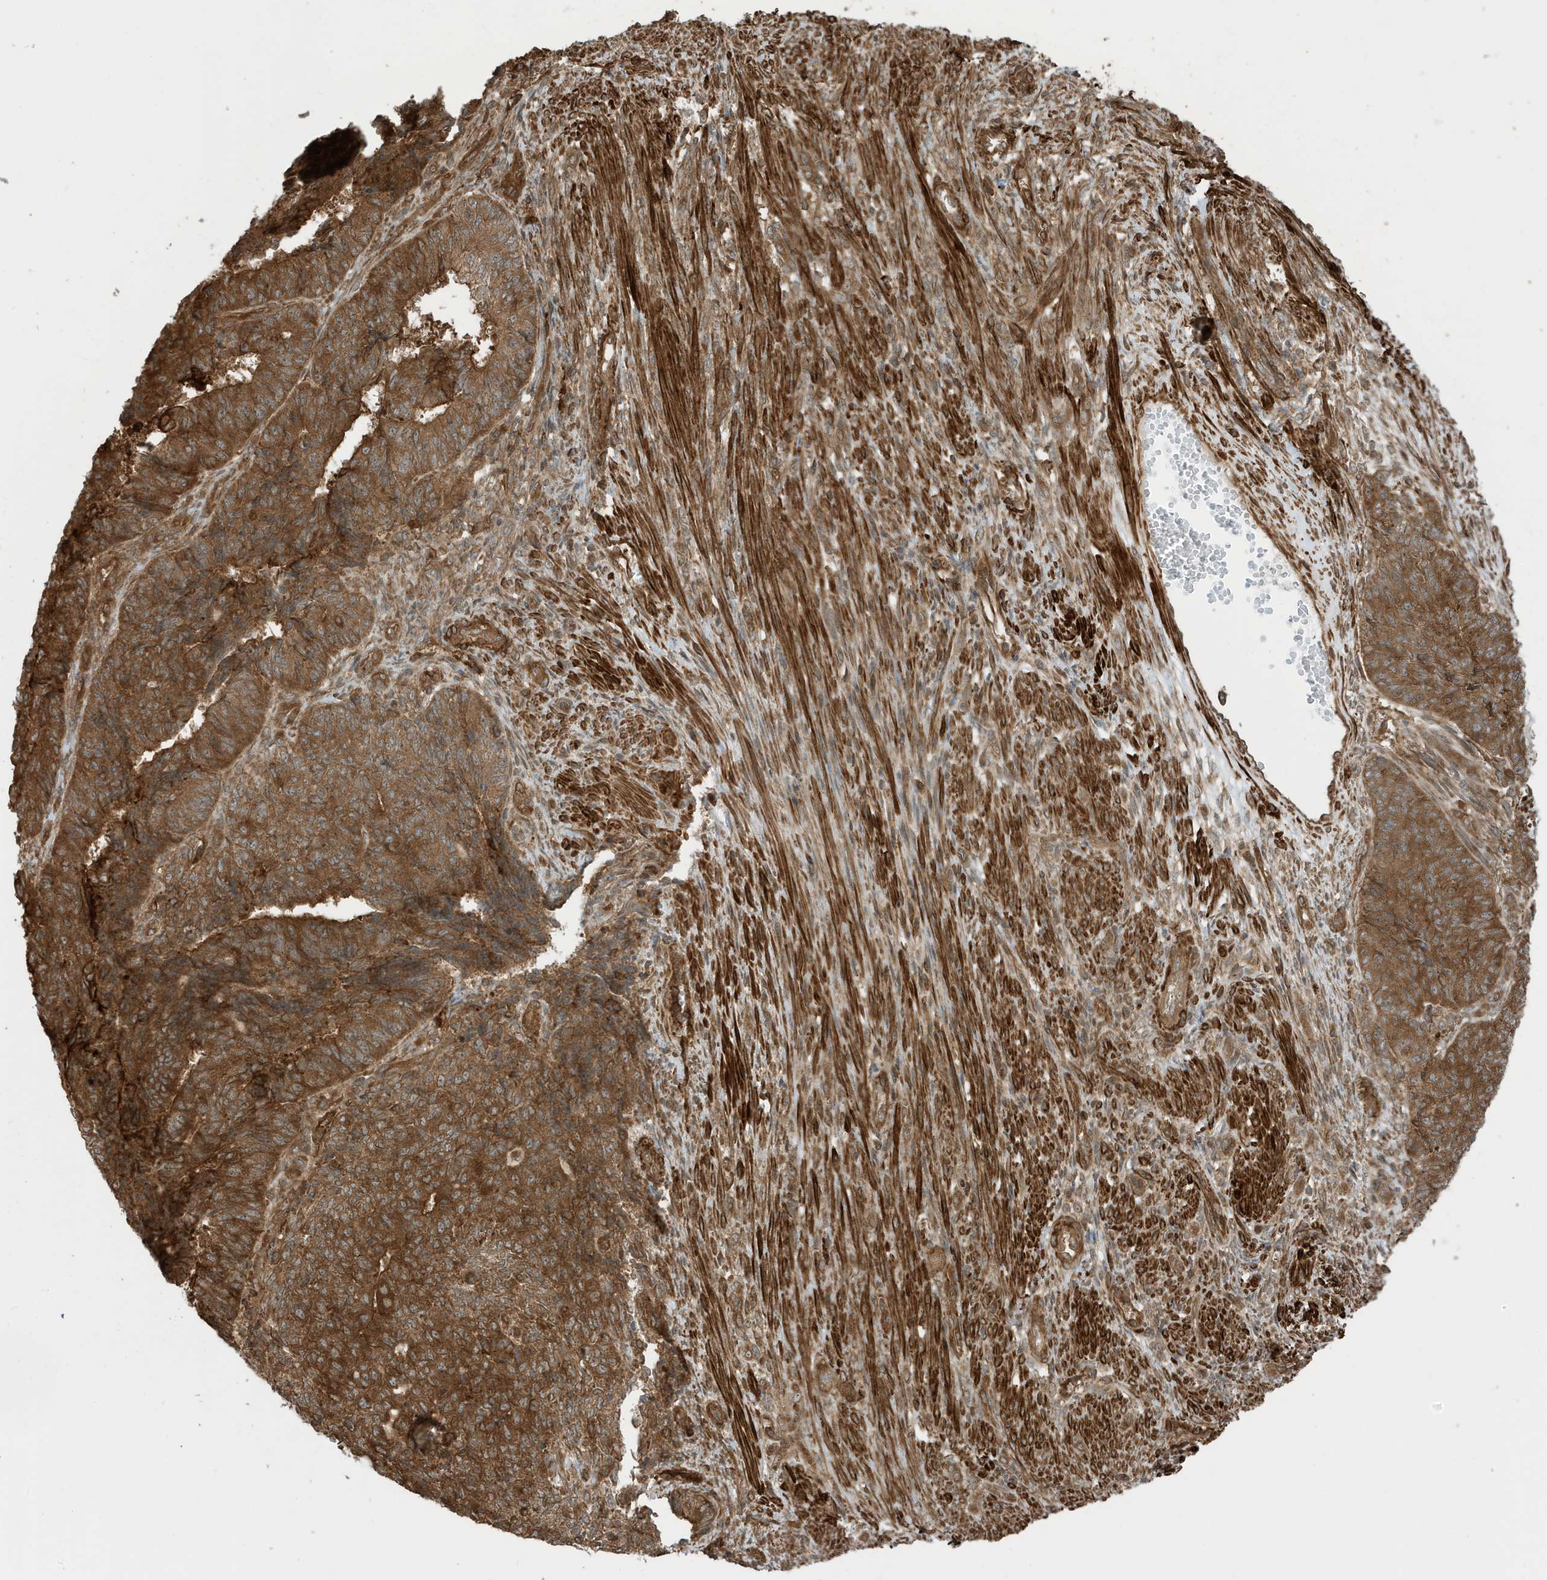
{"staining": {"intensity": "strong", "quantity": ">75%", "location": "cytoplasmic/membranous"}, "tissue": "endometrial cancer", "cell_type": "Tumor cells", "image_type": "cancer", "snomed": [{"axis": "morphology", "description": "Adenocarcinoma, NOS"}, {"axis": "topography", "description": "Endometrium"}], "caption": "A brown stain shows strong cytoplasmic/membranous staining of a protein in adenocarcinoma (endometrial) tumor cells.", "gene": "CDC42EP3", "patient": {"sex": "female", "age": 32}}